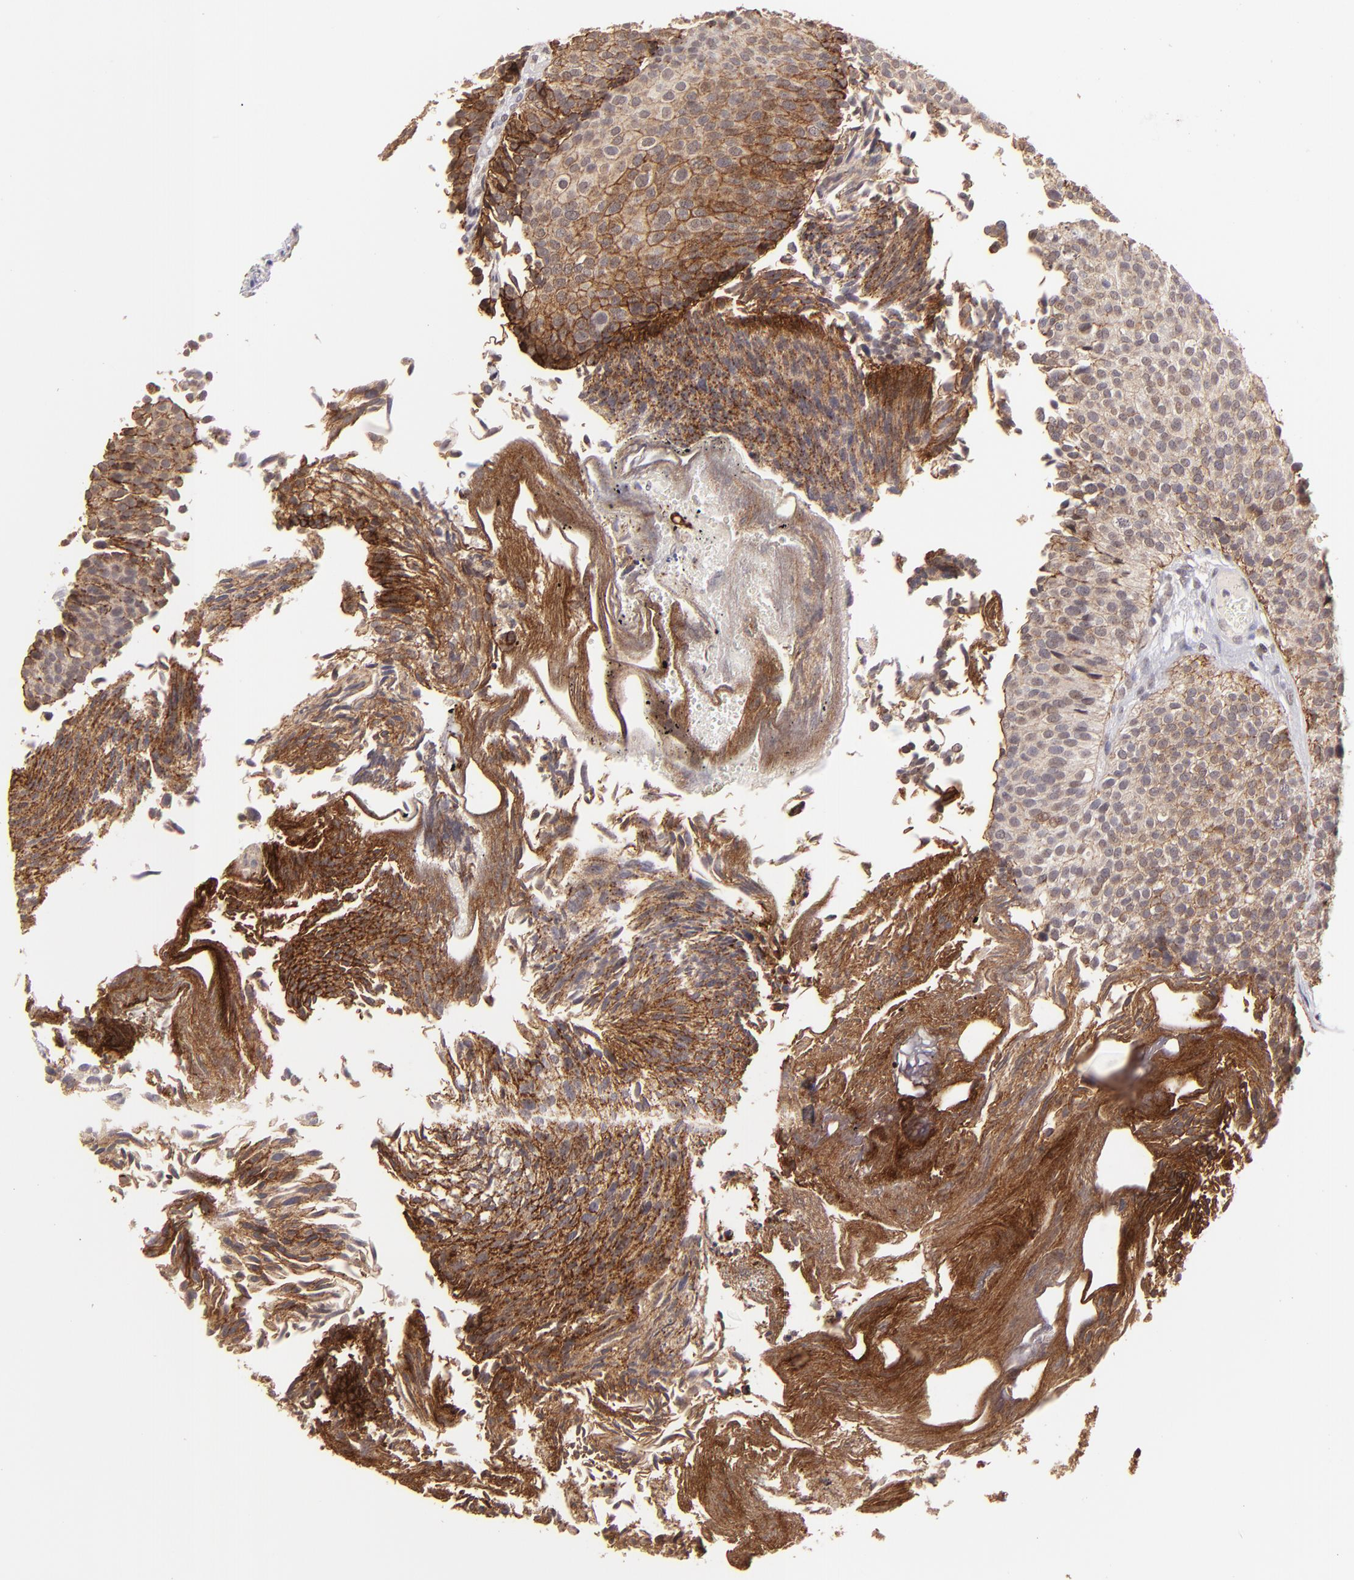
{"staining": {"intensity": "moderate", "quantity": ">75%", "location": "cytoplasmic/membranous"}, "tissue": "urothelial cancer", "cell_type": "Tumor cells", "image_type": "cancer", "snomed": [{"axis": "morphology", "description": "Urothelial carcinoma, Low grade"}, {"axis": "topography", "description": "Urinary bladder"}], "caption": "A brown stain labels moderate cytoplasmic/membranous positivity of a protein in human urothelial cancer tumor cells. (DAB IHC, brown staining for protein, blue staining for nuclei).", "gene": "CLDN1", "patient": {"sex": "male", "age": 84}}